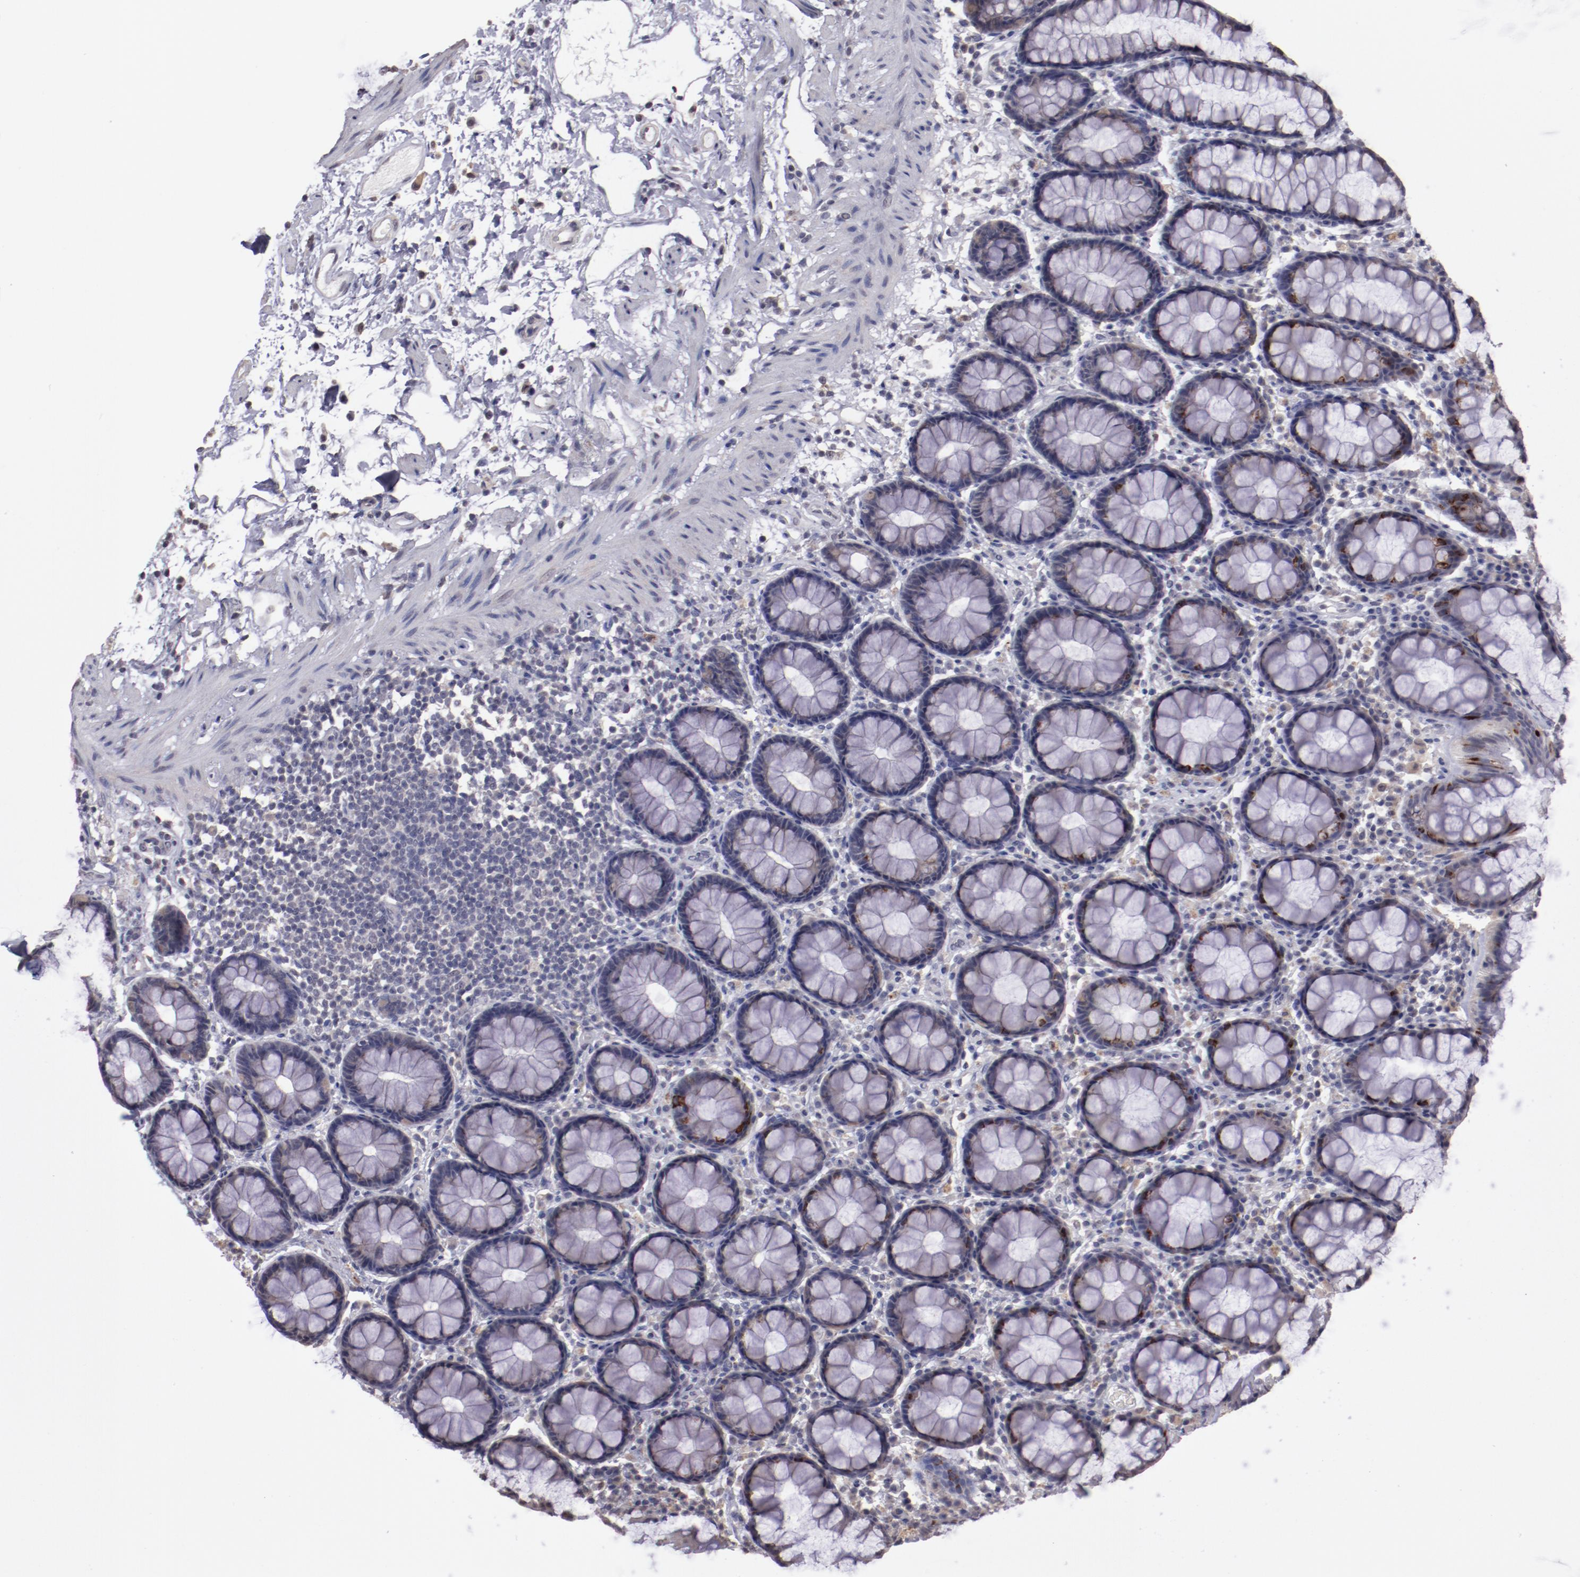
{"staining": {"intensity": "strong", "quantity": "<25%", "location": "cytoplasmic/membranous"}, "tissue": "rectum", "cell_type": "Glandular cells", "image_type": "normal", "snomed": [{"axis": "morphology", "description": "Normal tissue, NOS"}, {"axis": "topography", "description": "Rectum"}], "caption": "The image demonstrates a brown stain indicating the presence of a protein in the cytoplasmic/membranous of glandular cells in rectum. The staining was performed using DAB, with brown indicating positive protein expression. Nuclei are stained blue with hematoxylin.", "gene": "NRXN3", "patient": {"sex": "male", "age": 92}}